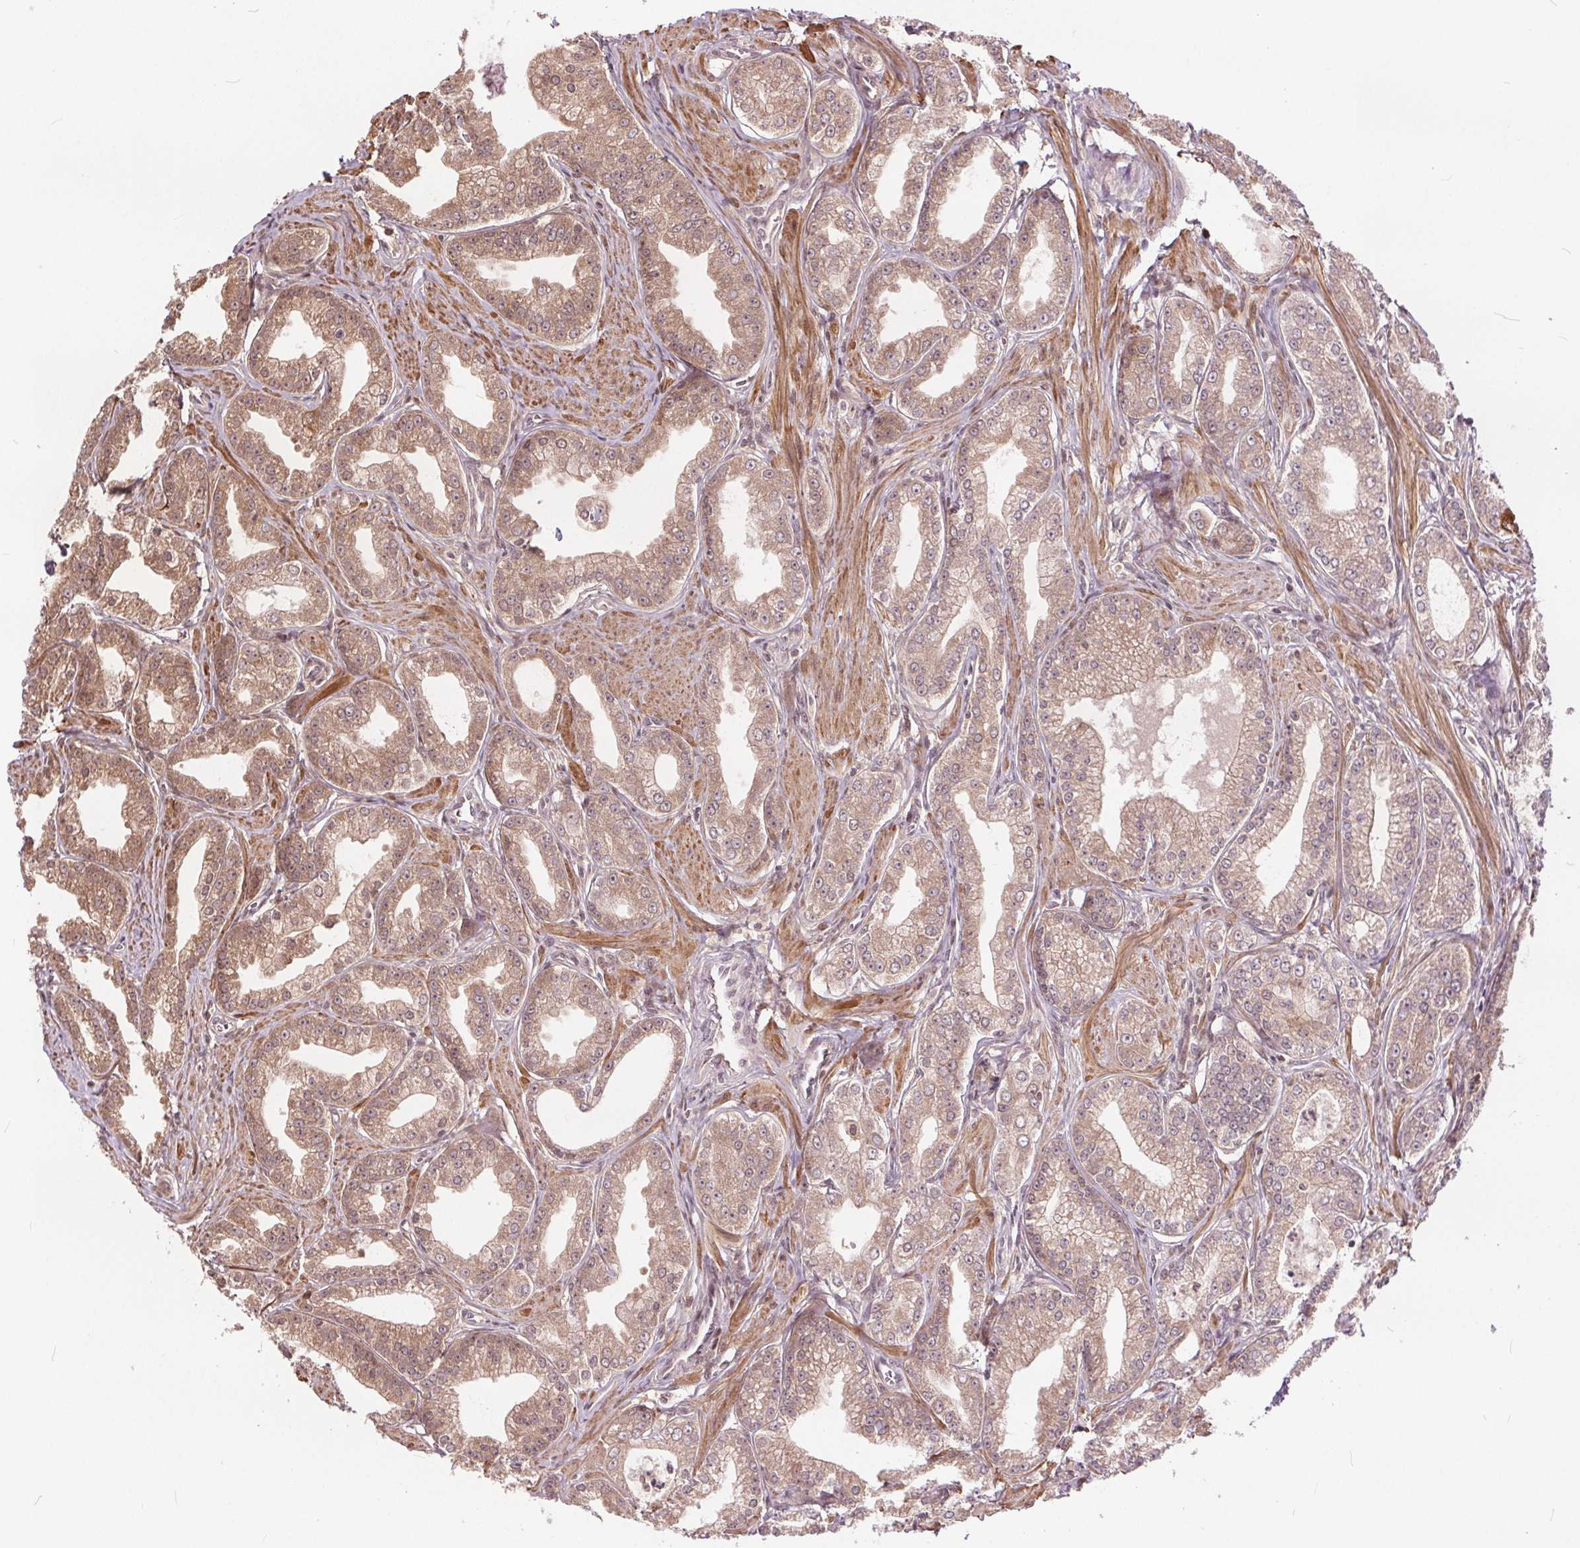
{"staining": {"intensity": "moderate", "quantity": "25%-75%", "location": "cytoplasmic/membranous"}, "tissue": "prostate cancer", "cell_type": "Tumor cells", "image_type": "cancer", "snomed": [{"axis": "morphology", "description": "Adenocarcinoma, NOS"}, {"axis": "topography", "description": "Prostate"}], "caption": "Human adenocarcinoma (prostate) stained with a brown dye shows moderate cytoplasmic/membranous positive staining in approximately 25%-75% of tumor cells.", "gene": "HIF1AN", "patient": {"sex": "male", "age": 71}}